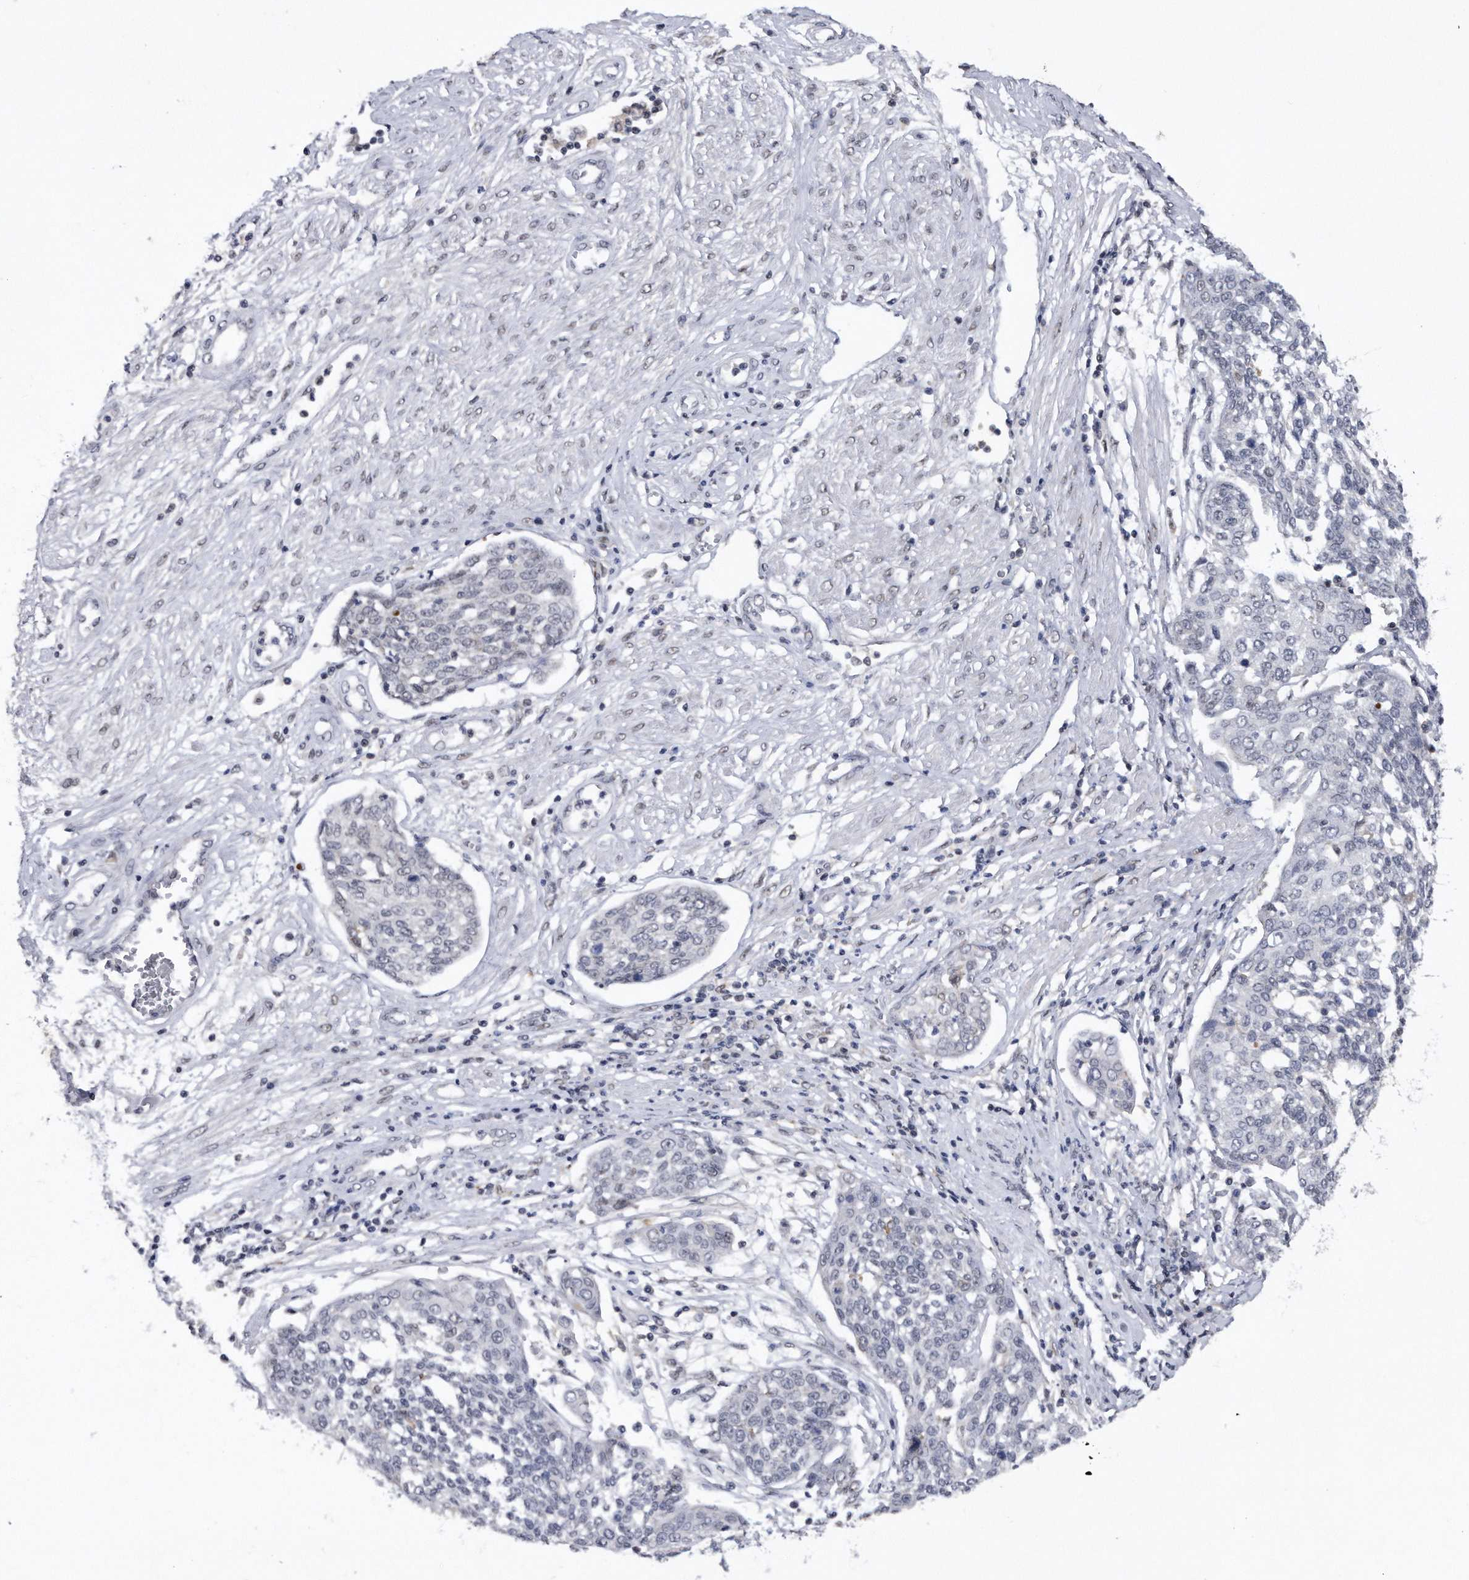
{"staining": {"intensity": "negative", "quantity": "none", "location": "none"}, "tissue": "cervical cancer", "cell_type": "Tumor cells", "image_type": "cancer", "snomed": [{"axis": "morphology", "description": "Squamous cell carcinoma, NOS"}, {"axis": "topography", "description": "Cervix"}], "caption": "Cervical cancer (squamous cell carcinoma) was stained to show a protein in brown. There is no significant expression in tumor cells.", "gene": "VIRMA", "patient": {"sex": "female", "age": 34}}